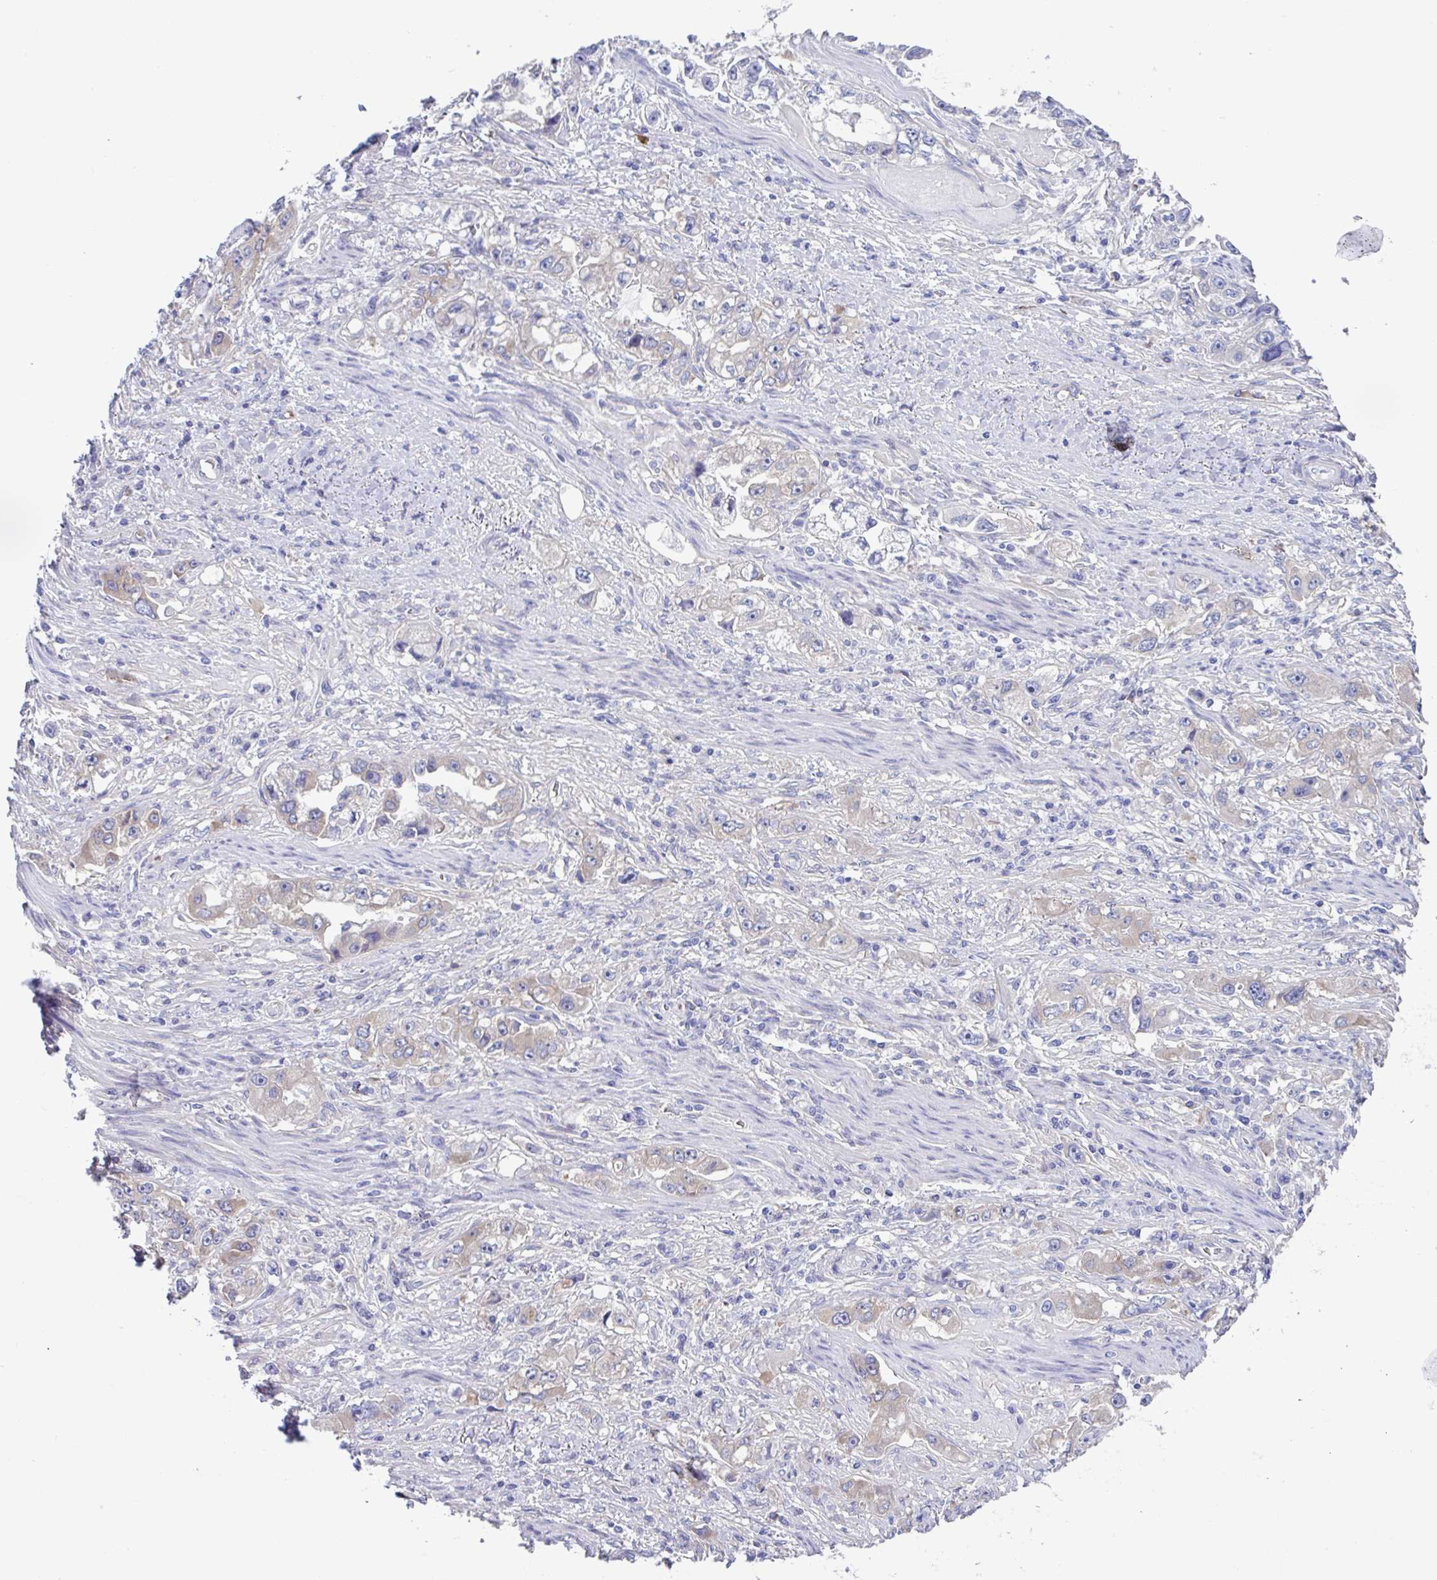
{"staining": {"intensity": "negative", "quantity": "none", "location": "none"}, "tissue": "stomach cancer", "cell_type": "Tumor cells", "image_type": "cancer", "snomed": [{"axis": "morphology", "description": "Adenocarcinoma, NOS"}, {"axis": "topography", "description": "Stomach, lower"}], "caption": "Immunohistochemical staining of human stomach cancer (adenocarcinoma) displays no significant expression in tumor cells.", "gene": "LPIN3", "patient": {"sex": "female", "age": 93}}